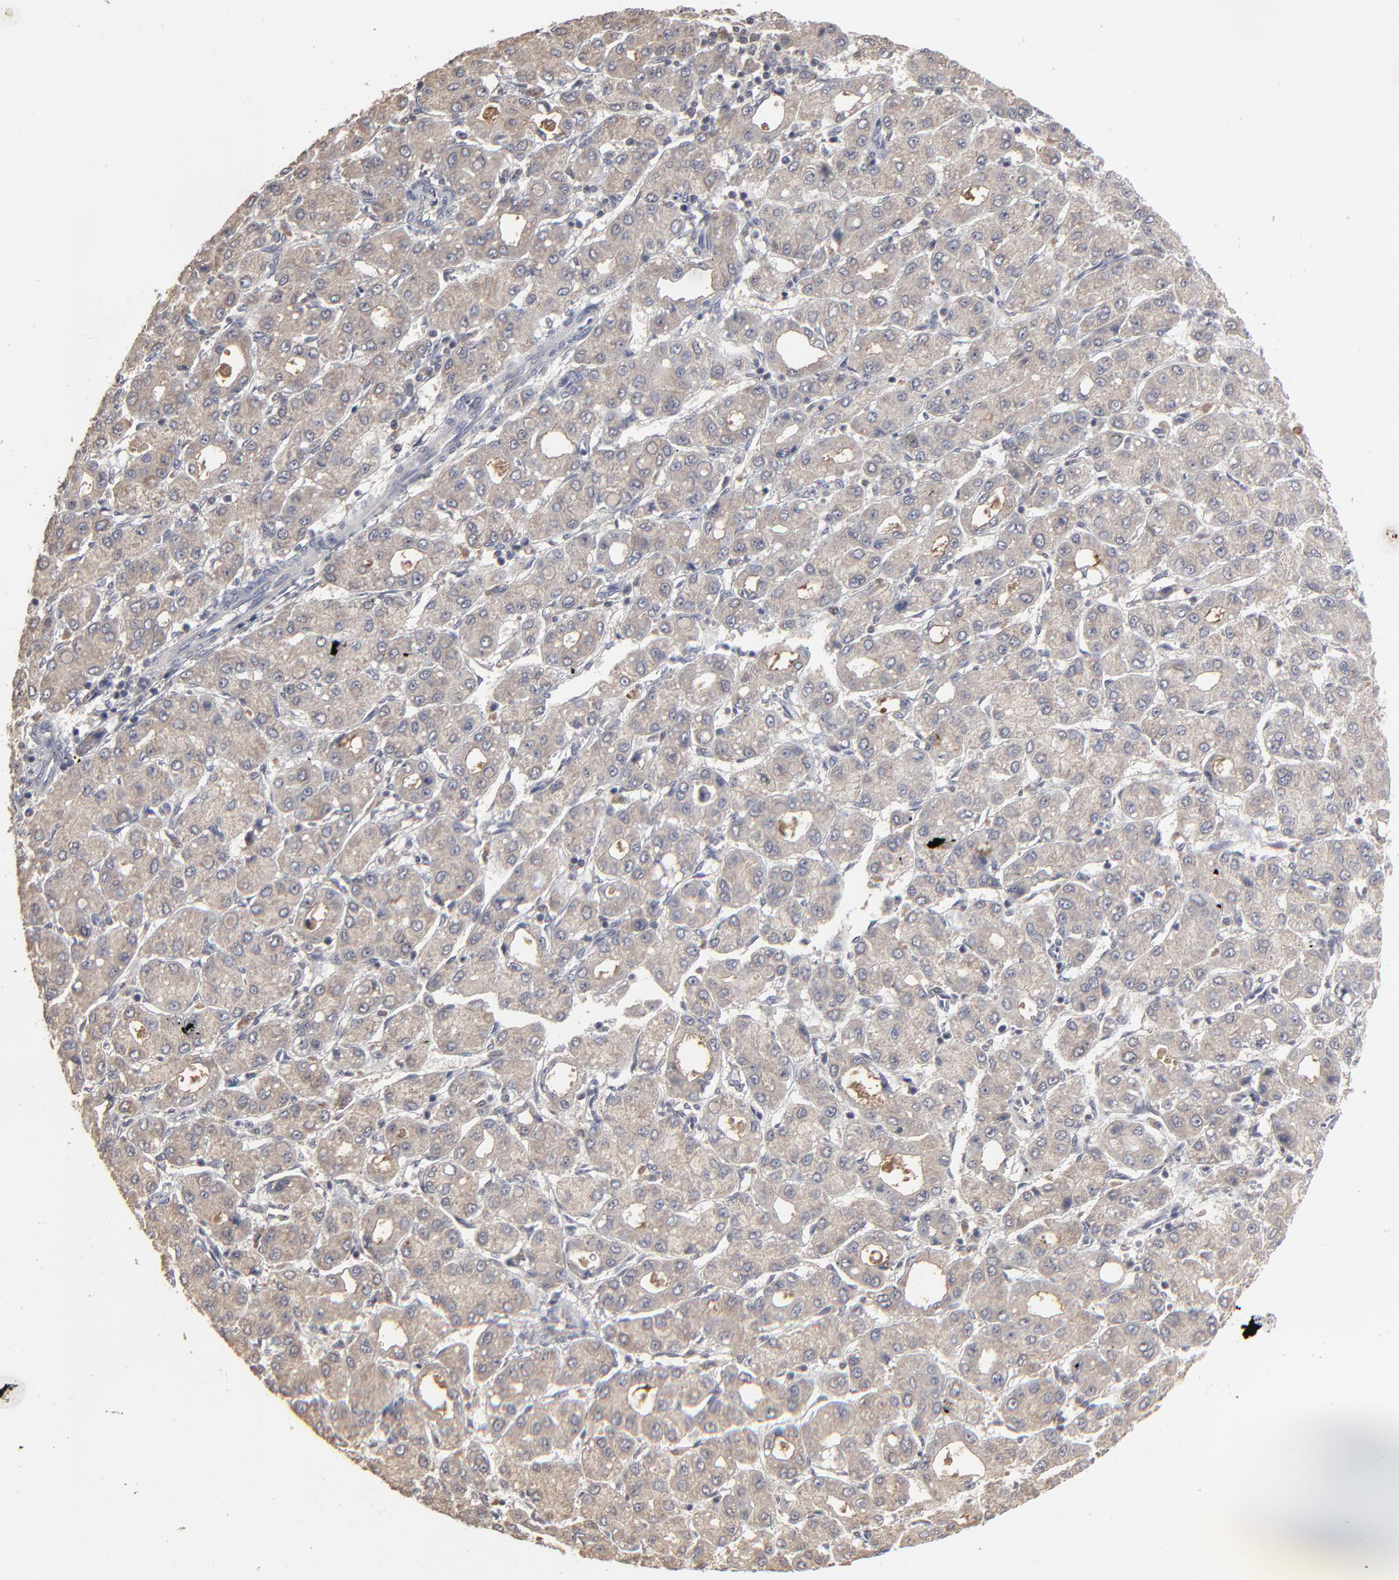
{"staining": {"intensity": "weak", "quantity": ">75%", "location": "cytoplasmic/membranous"}, "tissue": "liver cancer", "cell_type": "Tumor cells", "image_type": "cancer", "snomed": [{"axis": "morphology", "description": "Carcinoma, Hepatocellular, NOS"}, {"axis": "topography", "description": "Liver"}], "caption": "Weak cytoplasmic/membranous positivity for a protein is seen in approximately >75% of tumor cells of liver cancer using immunohistochemistry (IHC).", "gene": "VPREB3", "patient": {"sex": "male", "age": 69}}